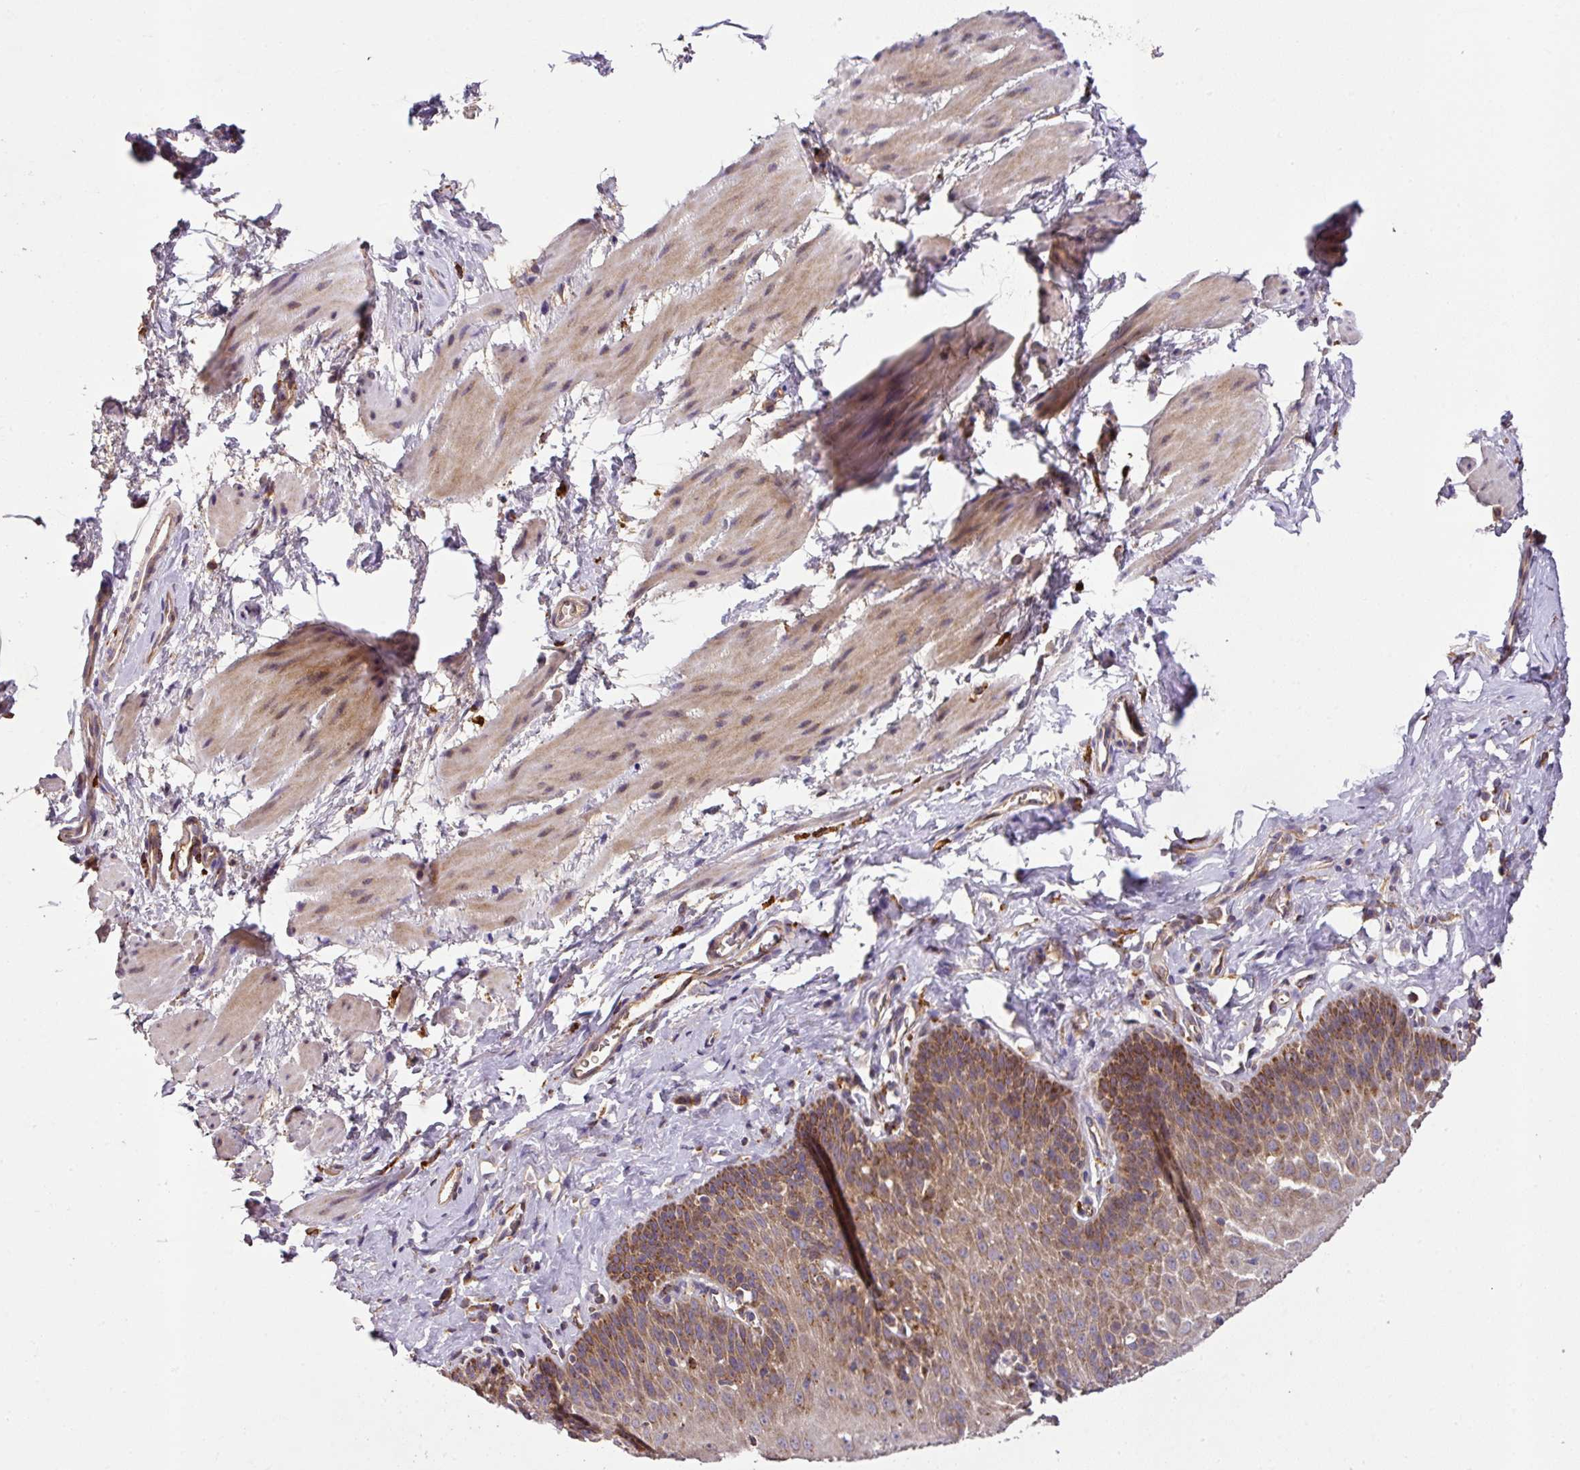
{"staining": {"intensity": "strong", "quantity": ">75%", "location": "cytoplasmic/membranous"}, "tissue": "esophagus", "cell_type": "Squamous epithelial cells", "image_type": "normal", "snomed": [{"axis": "morphology", "description": "Normal tissue, NOS"}, {"axis": "topography", "description": "Esophagus"}], "caption": "Protein expression analysis of normal esophagus displays strong cytoplasmic/membranous positivity in about >75% of squamous epithelial cells. (DAB (3,3'-diaminobenzidine) IHC, brown staining for protein, blue staining for nuclei).", "gene": "ZNF513", "patient": {"sex": "female", "age": 61}}